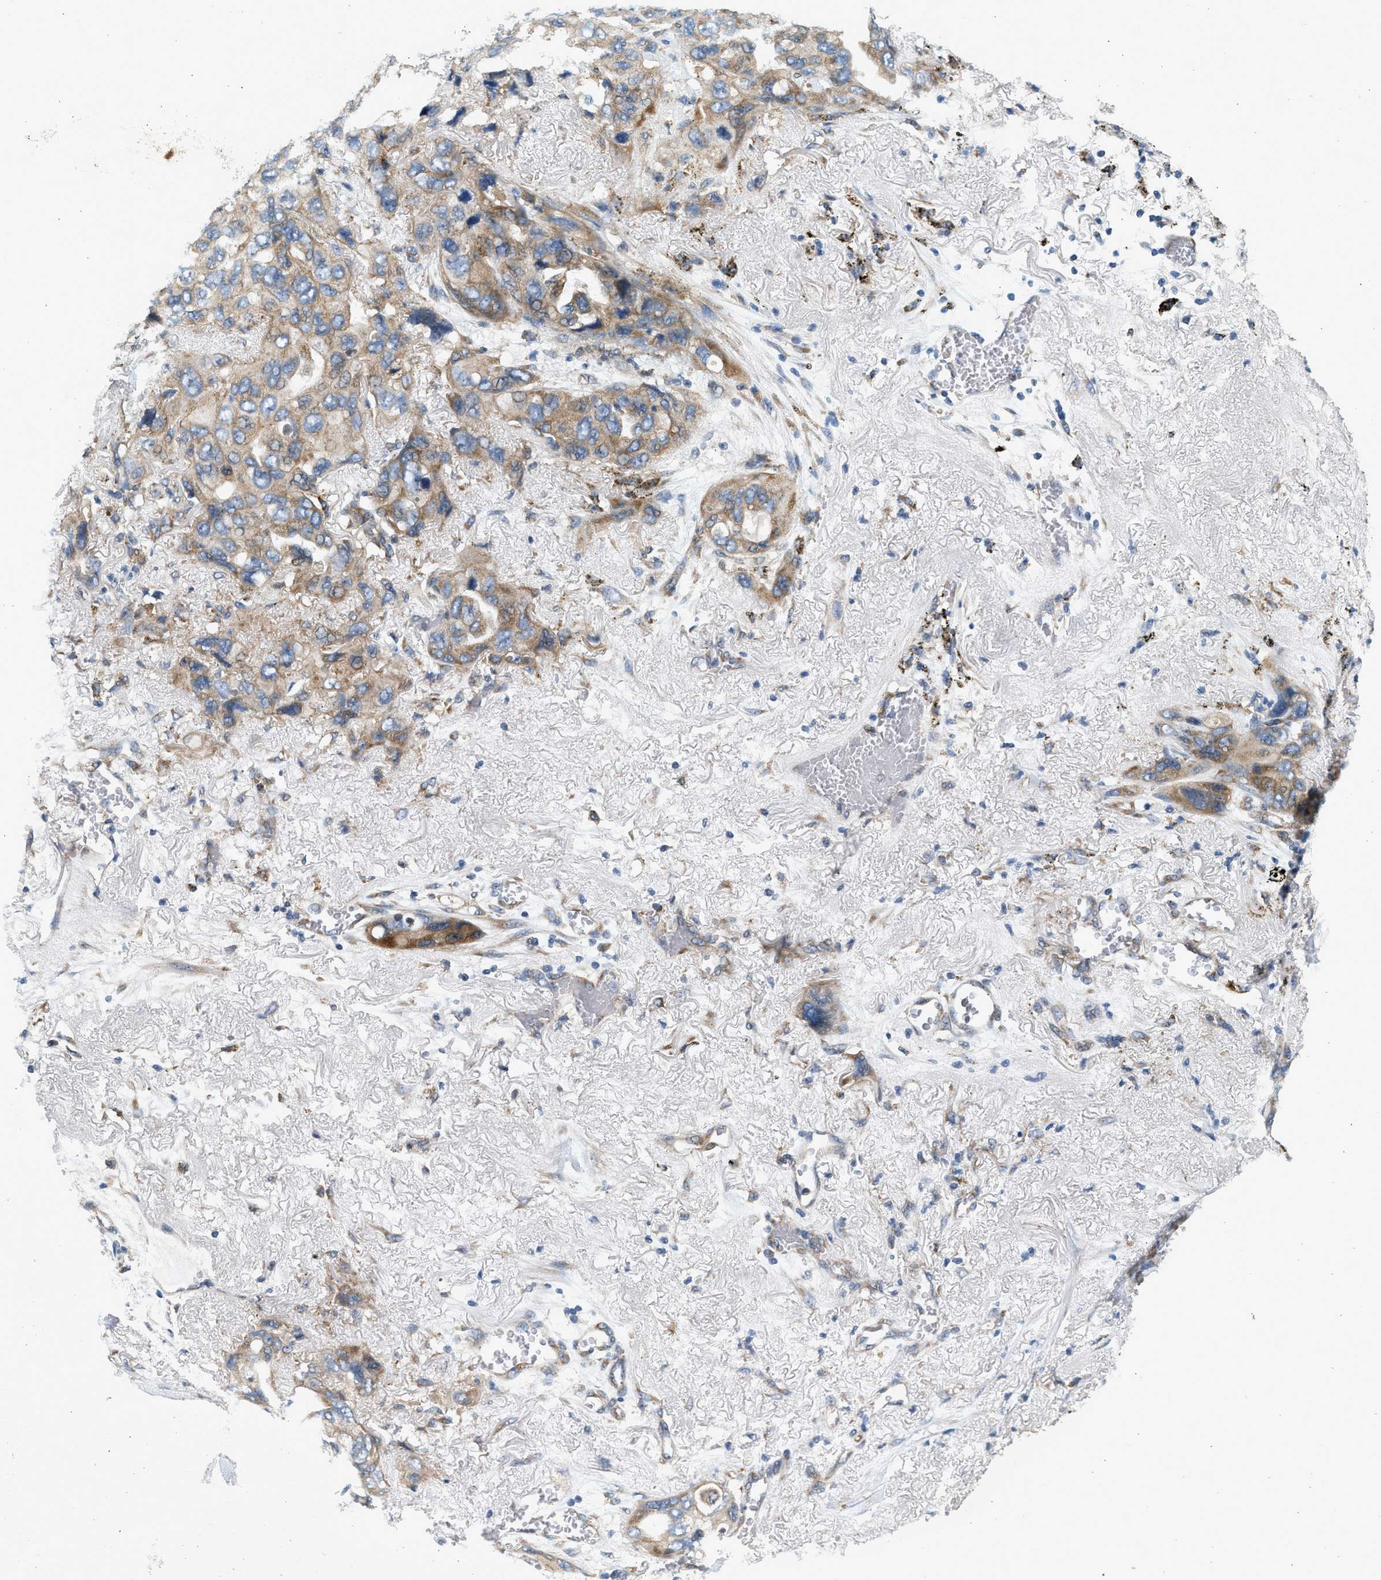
{"staining": {"intensity": "moderate", "quantity": "25%-75%", "location": "cytoplasmic/membranous"}, "tissue": "lung cancer", "cell_type": "Tumor cells", "image_type": "cancer", "snomed": [{"axis": "morphology", "description": "Squamous cell carcinoma, NOS"}, {"axis": "topography", "description": "Lung"}], "caption": "Immunohistochemistry (DAB) staining of human squamous cell carcinoma (lung) exhibits moderate cytoplasmic/membranous protein staining in about 25%-75% of tumor cells.", "gene": "KDELR2", "patient": {"sex": "female", "age": 73}}